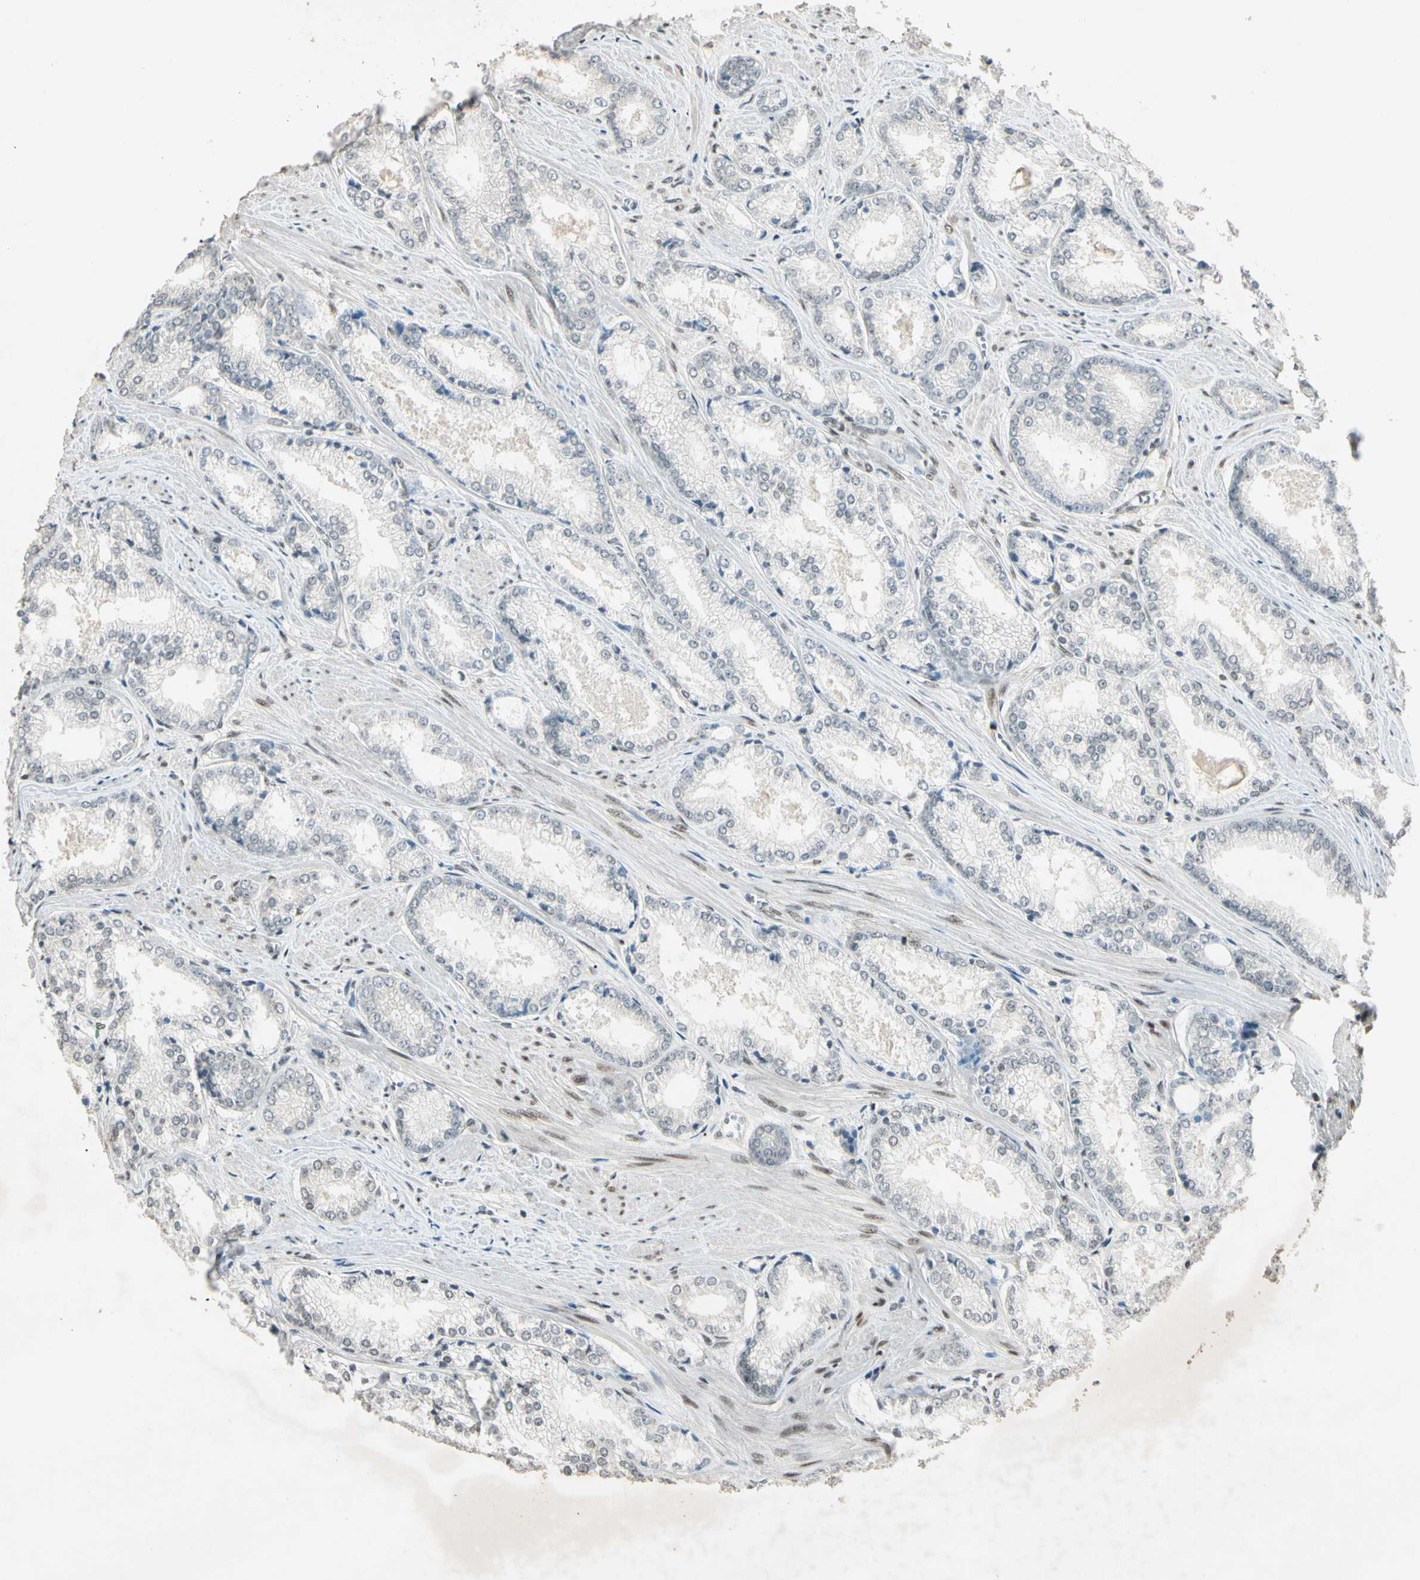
{"staining": {"intensity": "negative", "quantity": "none", "location": "none"}, "tissue": "prostate cancer", "cell_type": "Tumor cells", "image_type": "cancer", "snomed": [{"axis": "morphology", "description": "Adenocarcinoma, Low grade"}, {"axis": "topography", "description": "Prostate"}], "caption": "Histopathology image shows no significant protein positivity in tumor cells of prostate cancer (low-grade adenocarcinoma).", "gene": "ZBTB4", "patient": {"sex": "male", "age": 64}}